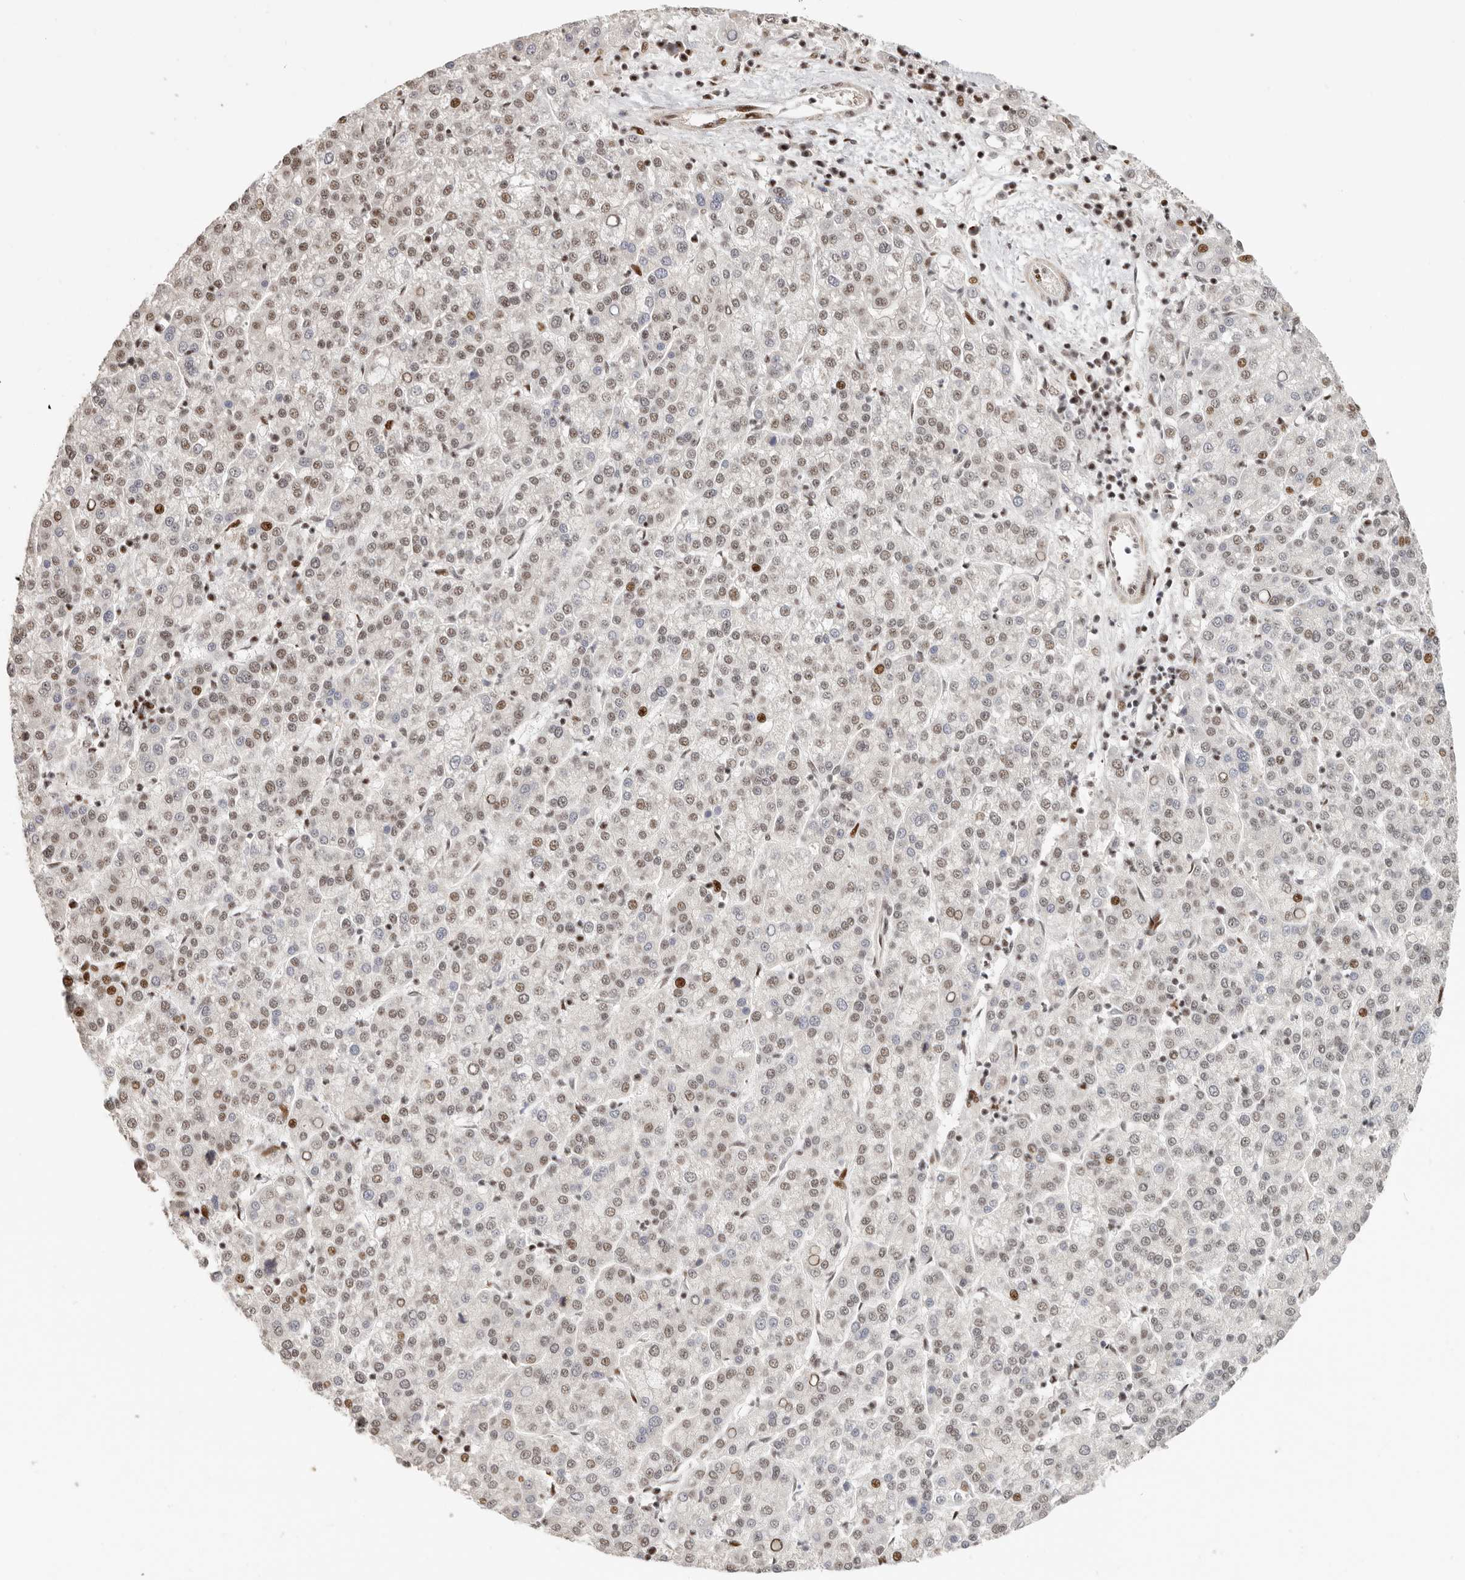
{"staining": {"intensity": "moderate", "quantity": ">75%", "location": "nuclear"}, "tissue": "liver cancer", "cell_type": "Tumor cells", "image_type": "cancer", "snomed": [{"axis": "morphology", "description": "Carcinoma, Hepatocellular, NOS"}, {"axis": "topography", "description": "Liver"}], "caption": "Liver cancer (hepatocellular carcinoma) tissue demonstrates moderate nuclear staining in approximately >75% of tumor cells (DAB IHC, brown staining for protein, blue staining for nuclei).", "gene": "GPBP1L1", "patient": {"sex": "female", "age": 58}}